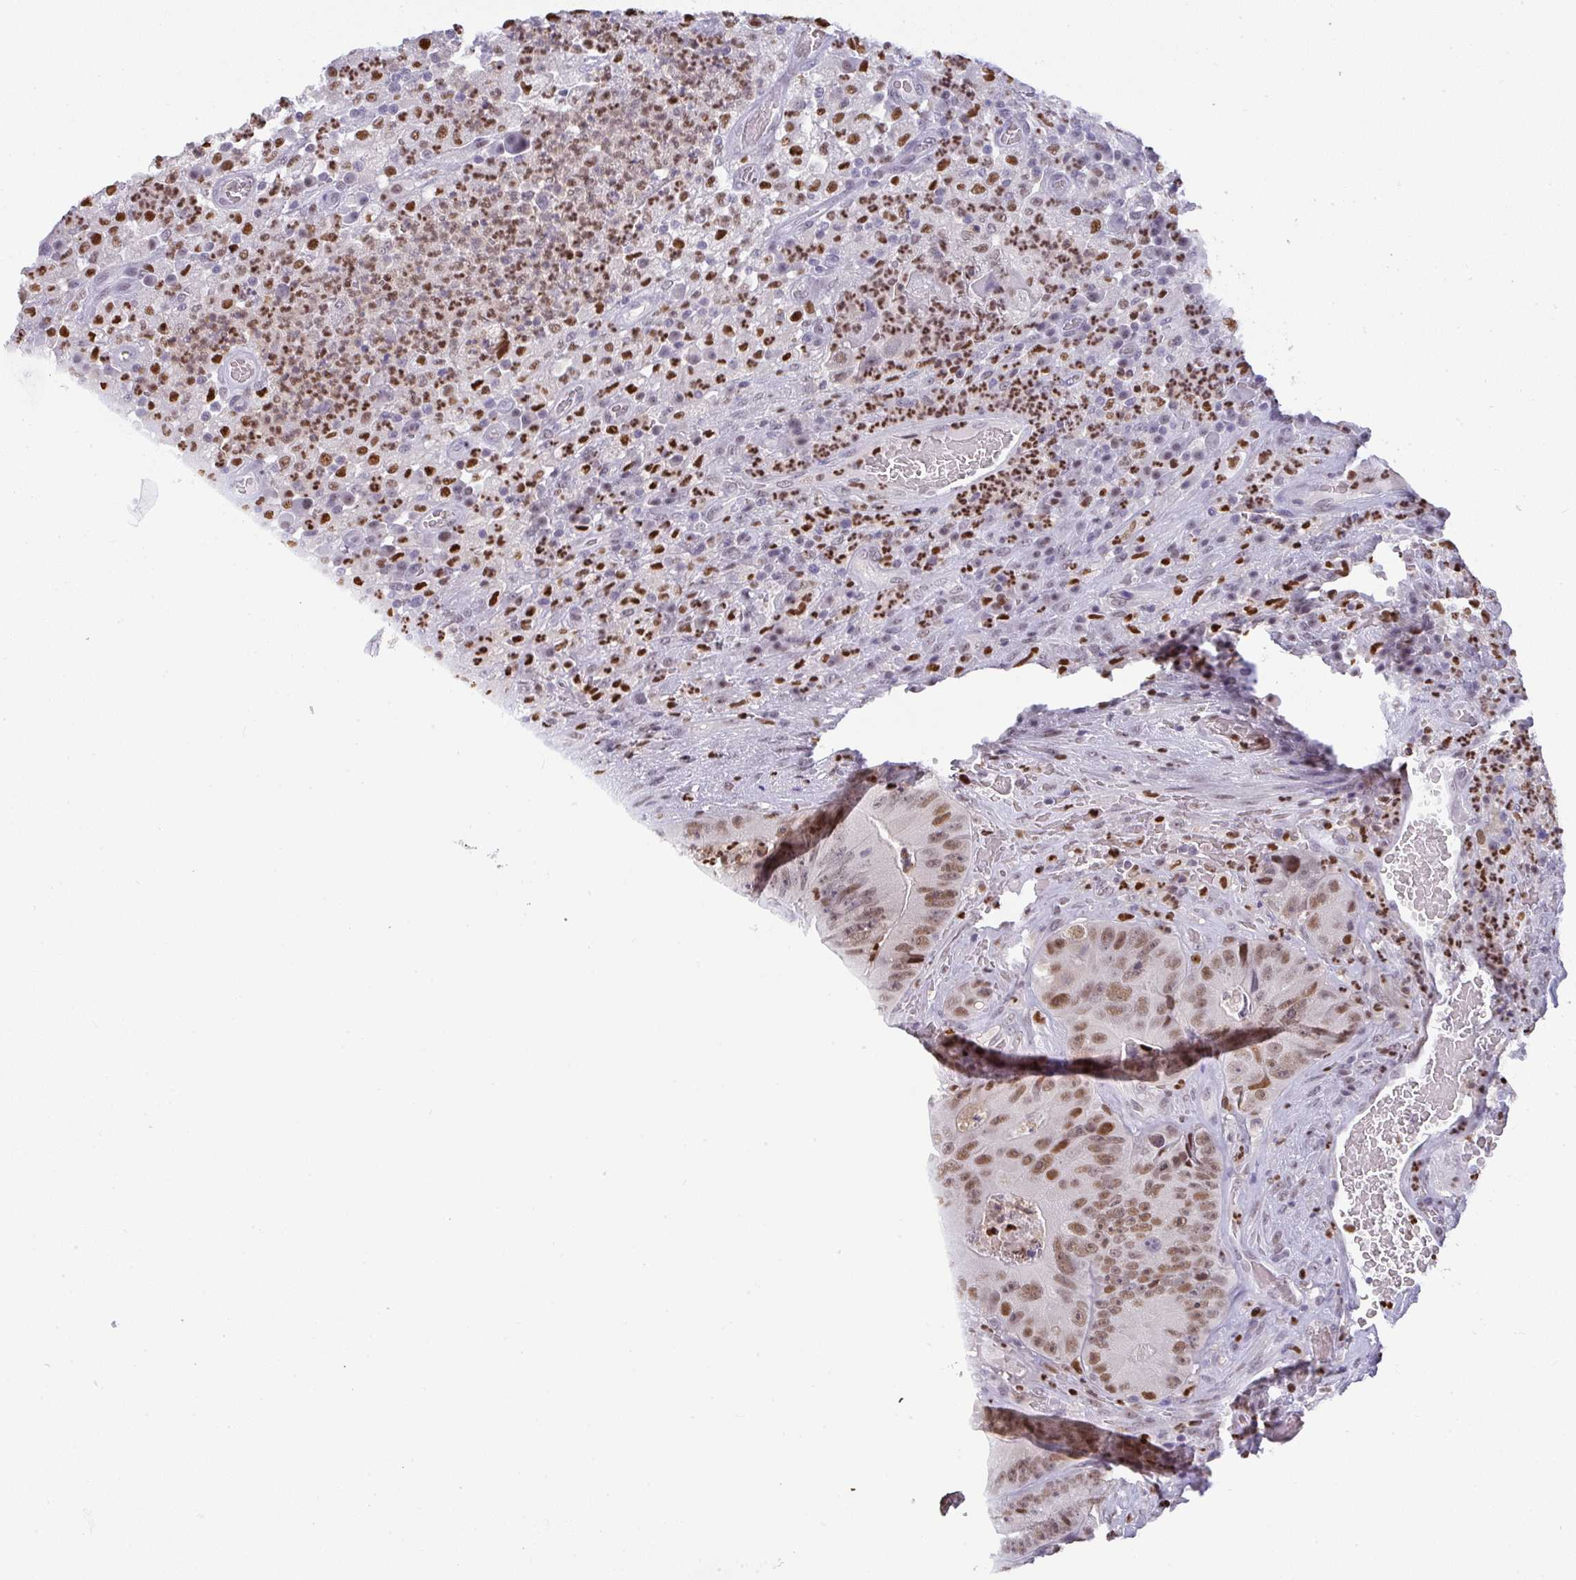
{"staining": {"intensity": "moderate", "quantity": ">75%", "location": "nuclear"}, "tissue": "colorectal cancer", "cell_type": "Tumor cells", "image_type": "cancer", "snomed": [{"axis": "morphology", "description": "Adenocarcinoma, NOS"}, {"axis": "topography", "description": "Colon"}], "caption": "Protein expression analysis of colorectal cancer (adenocarcinoma) displays moderate nuclear expression in about >75% of tumor cells. (DAB = brown stain, brightfield microscopy at high magnification).", "gene": "BBX", "patient": {"sex": "female", "age": 86}}